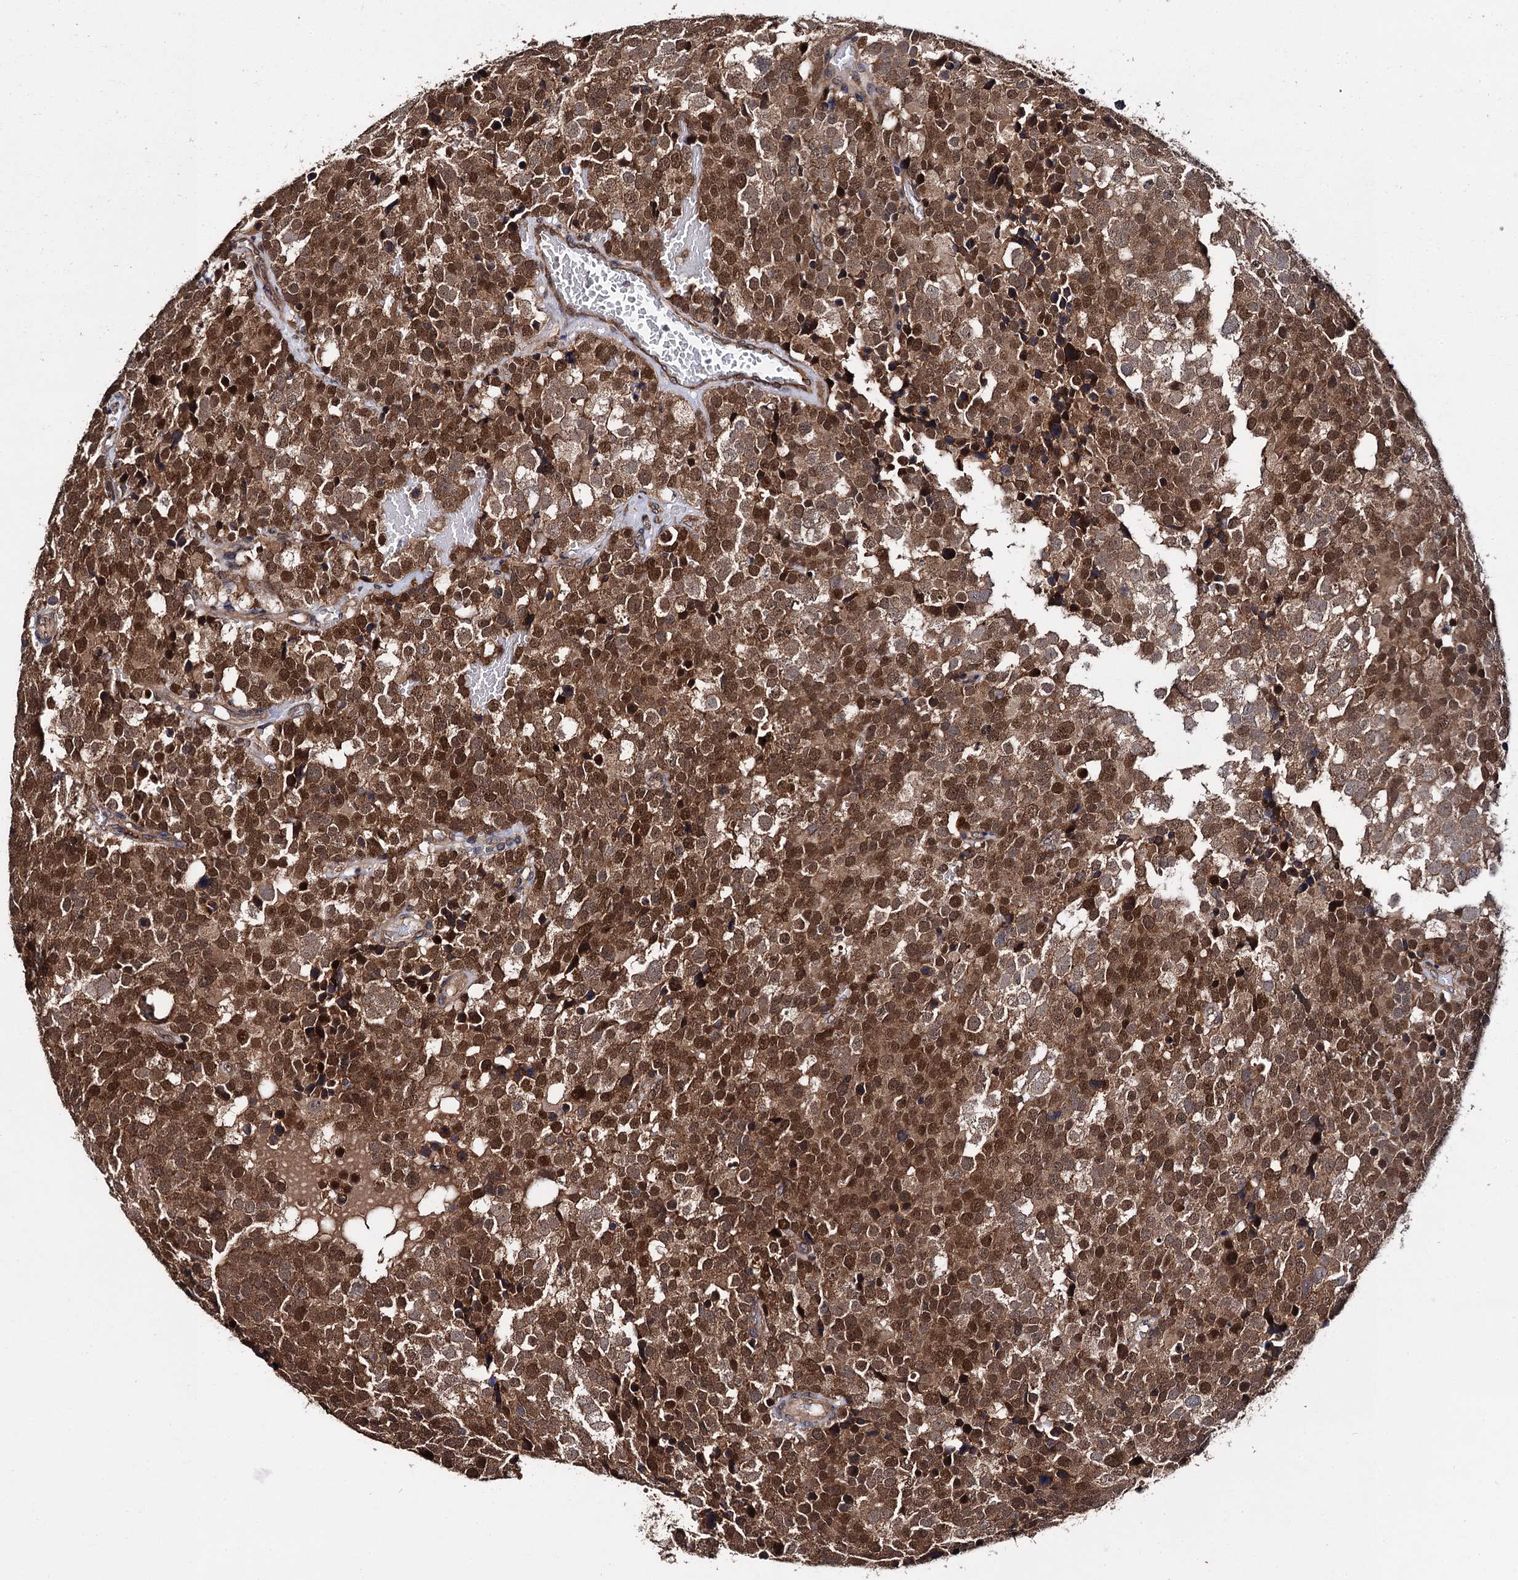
{"staining": {"intensity": "strong", "quantity": ">75%", "location": "cytoplasmic/membranous,nuclear"}, "tissue": "testis cancer", "cell_type": "Tumor cells", "image_type": "cancer", "snomed": [{"axis": "morphology", "description": "Seminoma, NOS"}, {"axis": "topography", "description": "Testis"}], "caption": "Tumor cells show high levels of strong cytoplasmic/membranous and nuclear positivity in approximately >75% of cells in human seminoma (testis). (DAB (3,3'-diaminobenzidine) IHC, brown staining for protein, blue staining for nuclei).", "gene": "MIER2", "patient": {"sex": "male", "age": 71}}